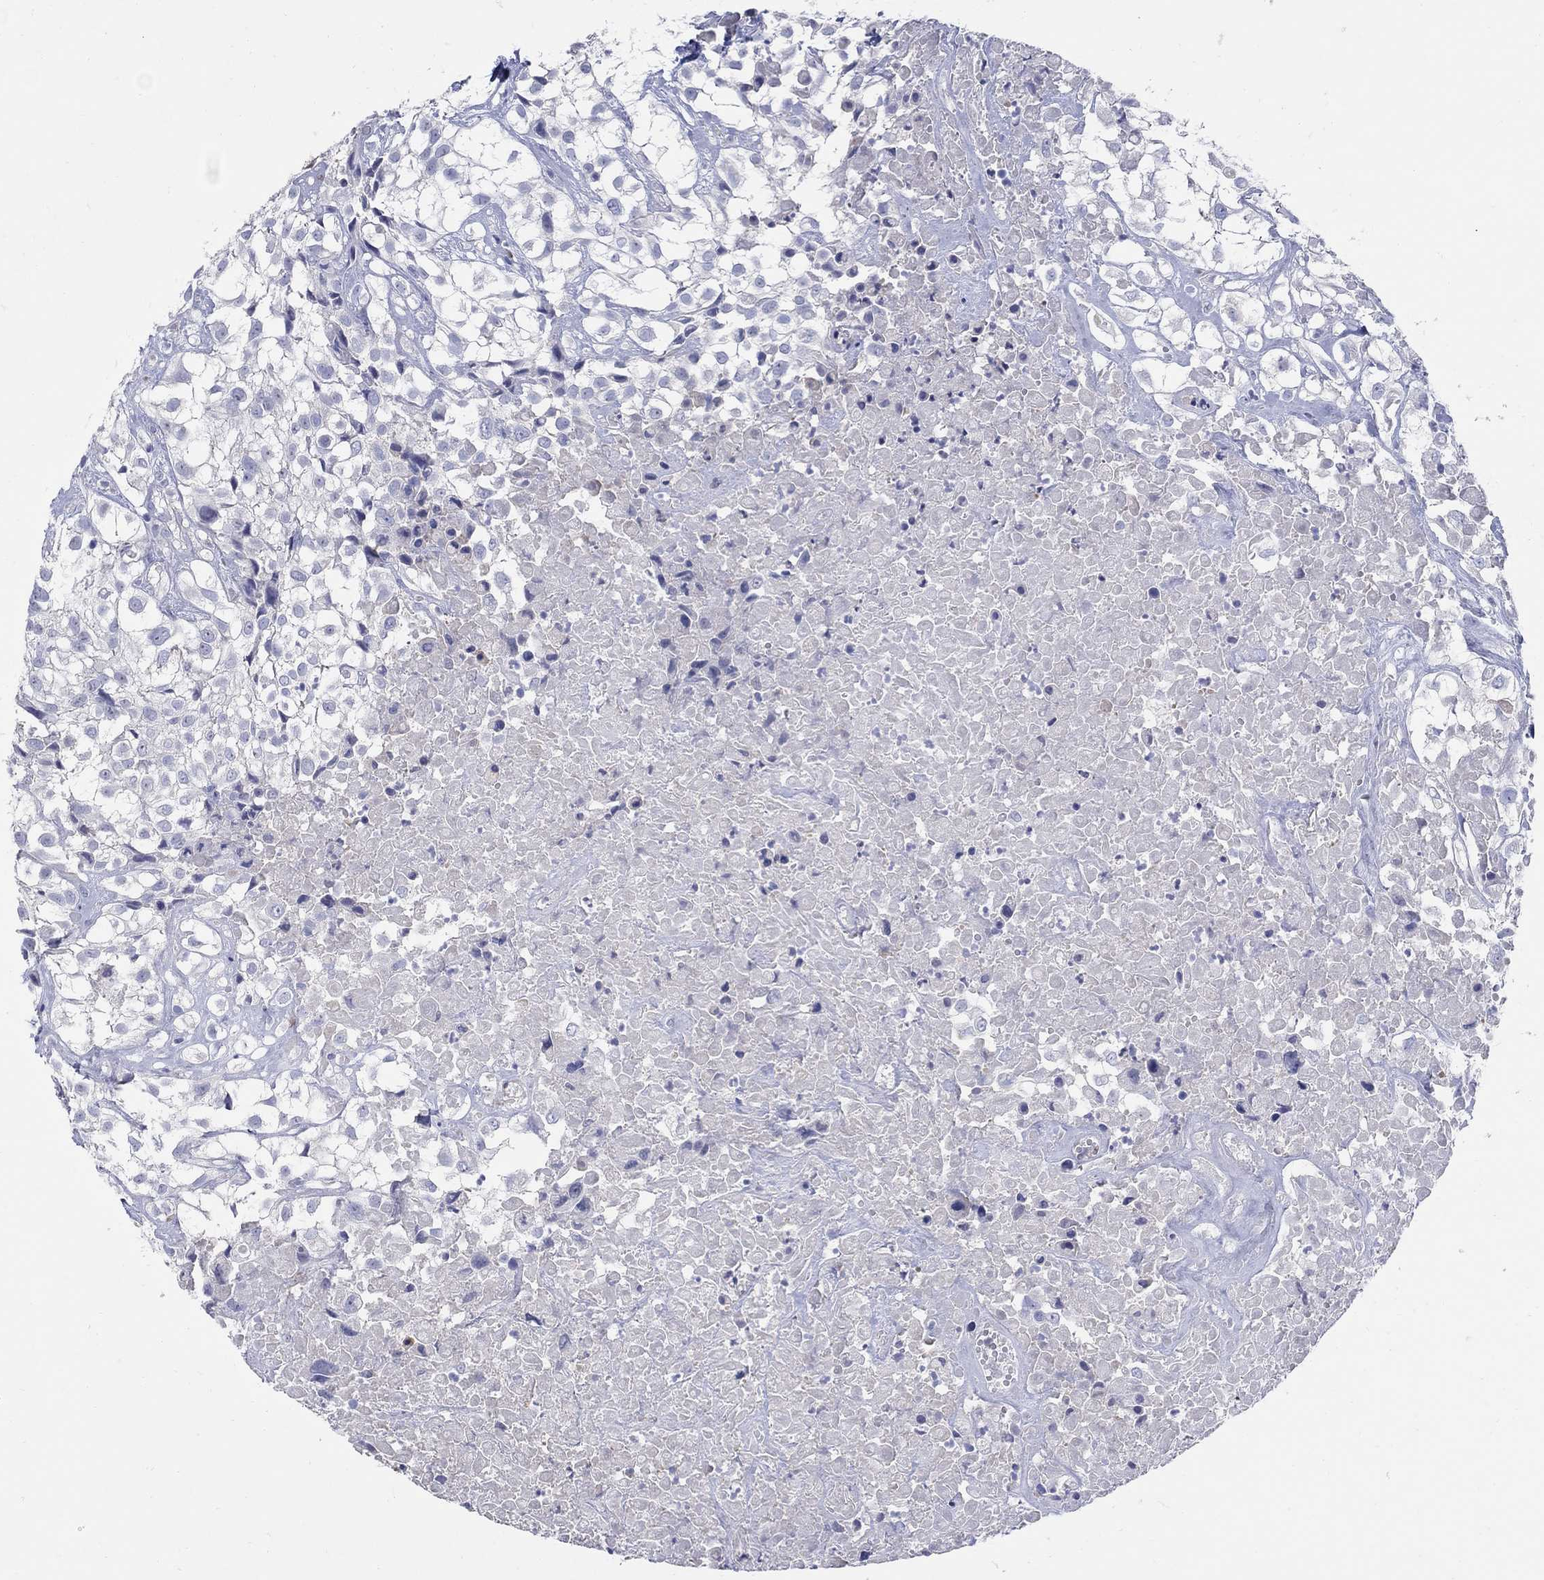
{"staining": {"intensity": "negative", "quantity": "none", "location": "none"}, "tissue": "urothelial cancer", "cell_type": "Tumor cells", "image_type": "cancer", "snomed": [{"axis": "morphology", "description": "Urothelial carcinoma, High grade"}, {"axis": "topography", "description": "Urinary bladder"}], "caption": "Immunohistochemistry photomicrograph of human high-grade urothelial carcinoma stained for a protein (brown), which shows no staining in tumor cells. (Stains: DAB immunohistochemistry (IHC) with hematoxylin counter stain, Microscopy: brightfield microscopy at high magnification).", "gene": "REEP2", "patient": {"sex": "male", "age": 56}}